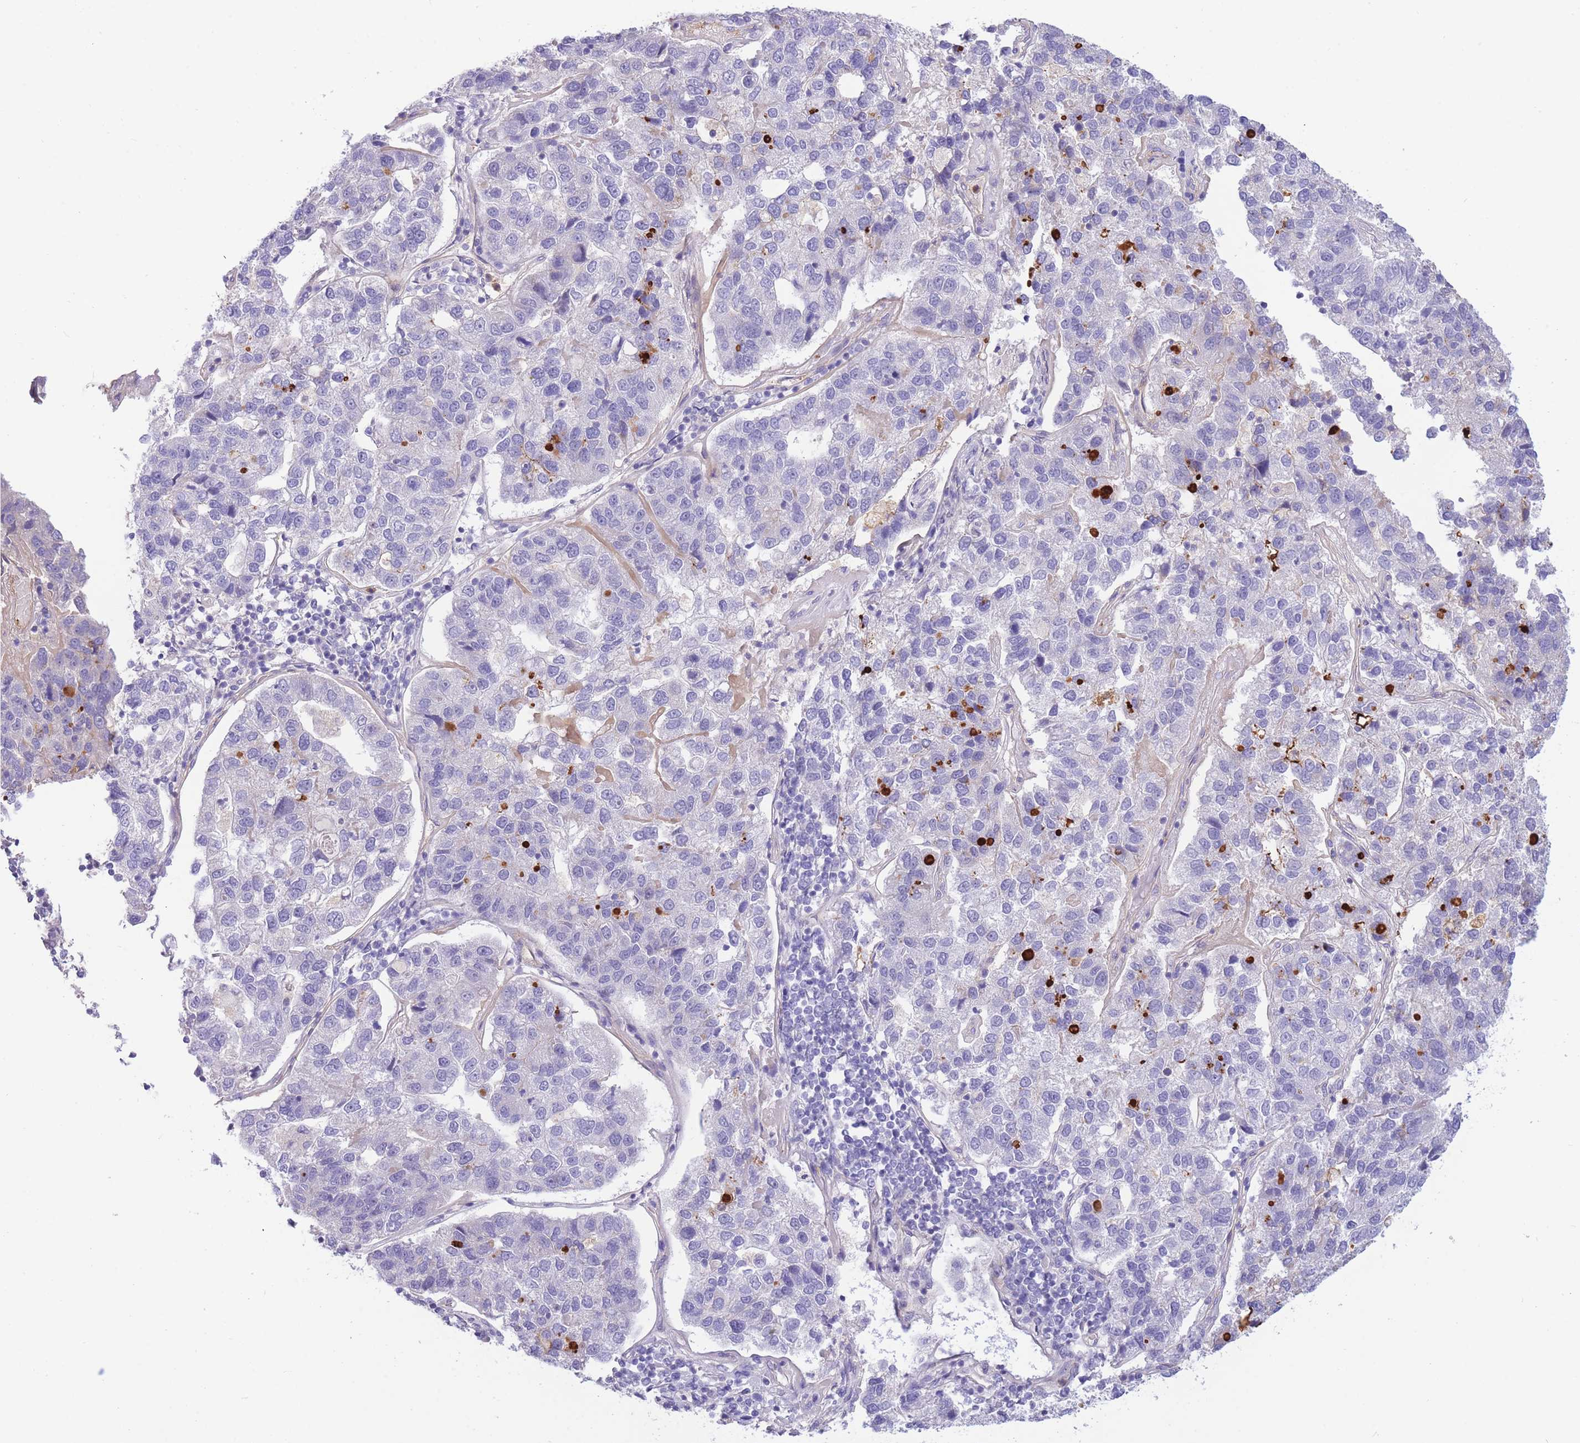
{"staining": {"intensity": "negative", "quantity": "none", "location": "none"}, "tissue": "pancreatic cancer", "cell_type": "Tumor cells", "image_type": "cancer", "snomed": [{"axis": "morphology", "description": "Adenocarcinoma, NOS"}, {"axis": "topography", "description": "Pancreas"}], "caption": "Tumor cells are negative for protein expression in human adenocarcinoma (pancreatic).", "gene": "SULT1A1", "patient": {"sex": "female", "age": 61}}